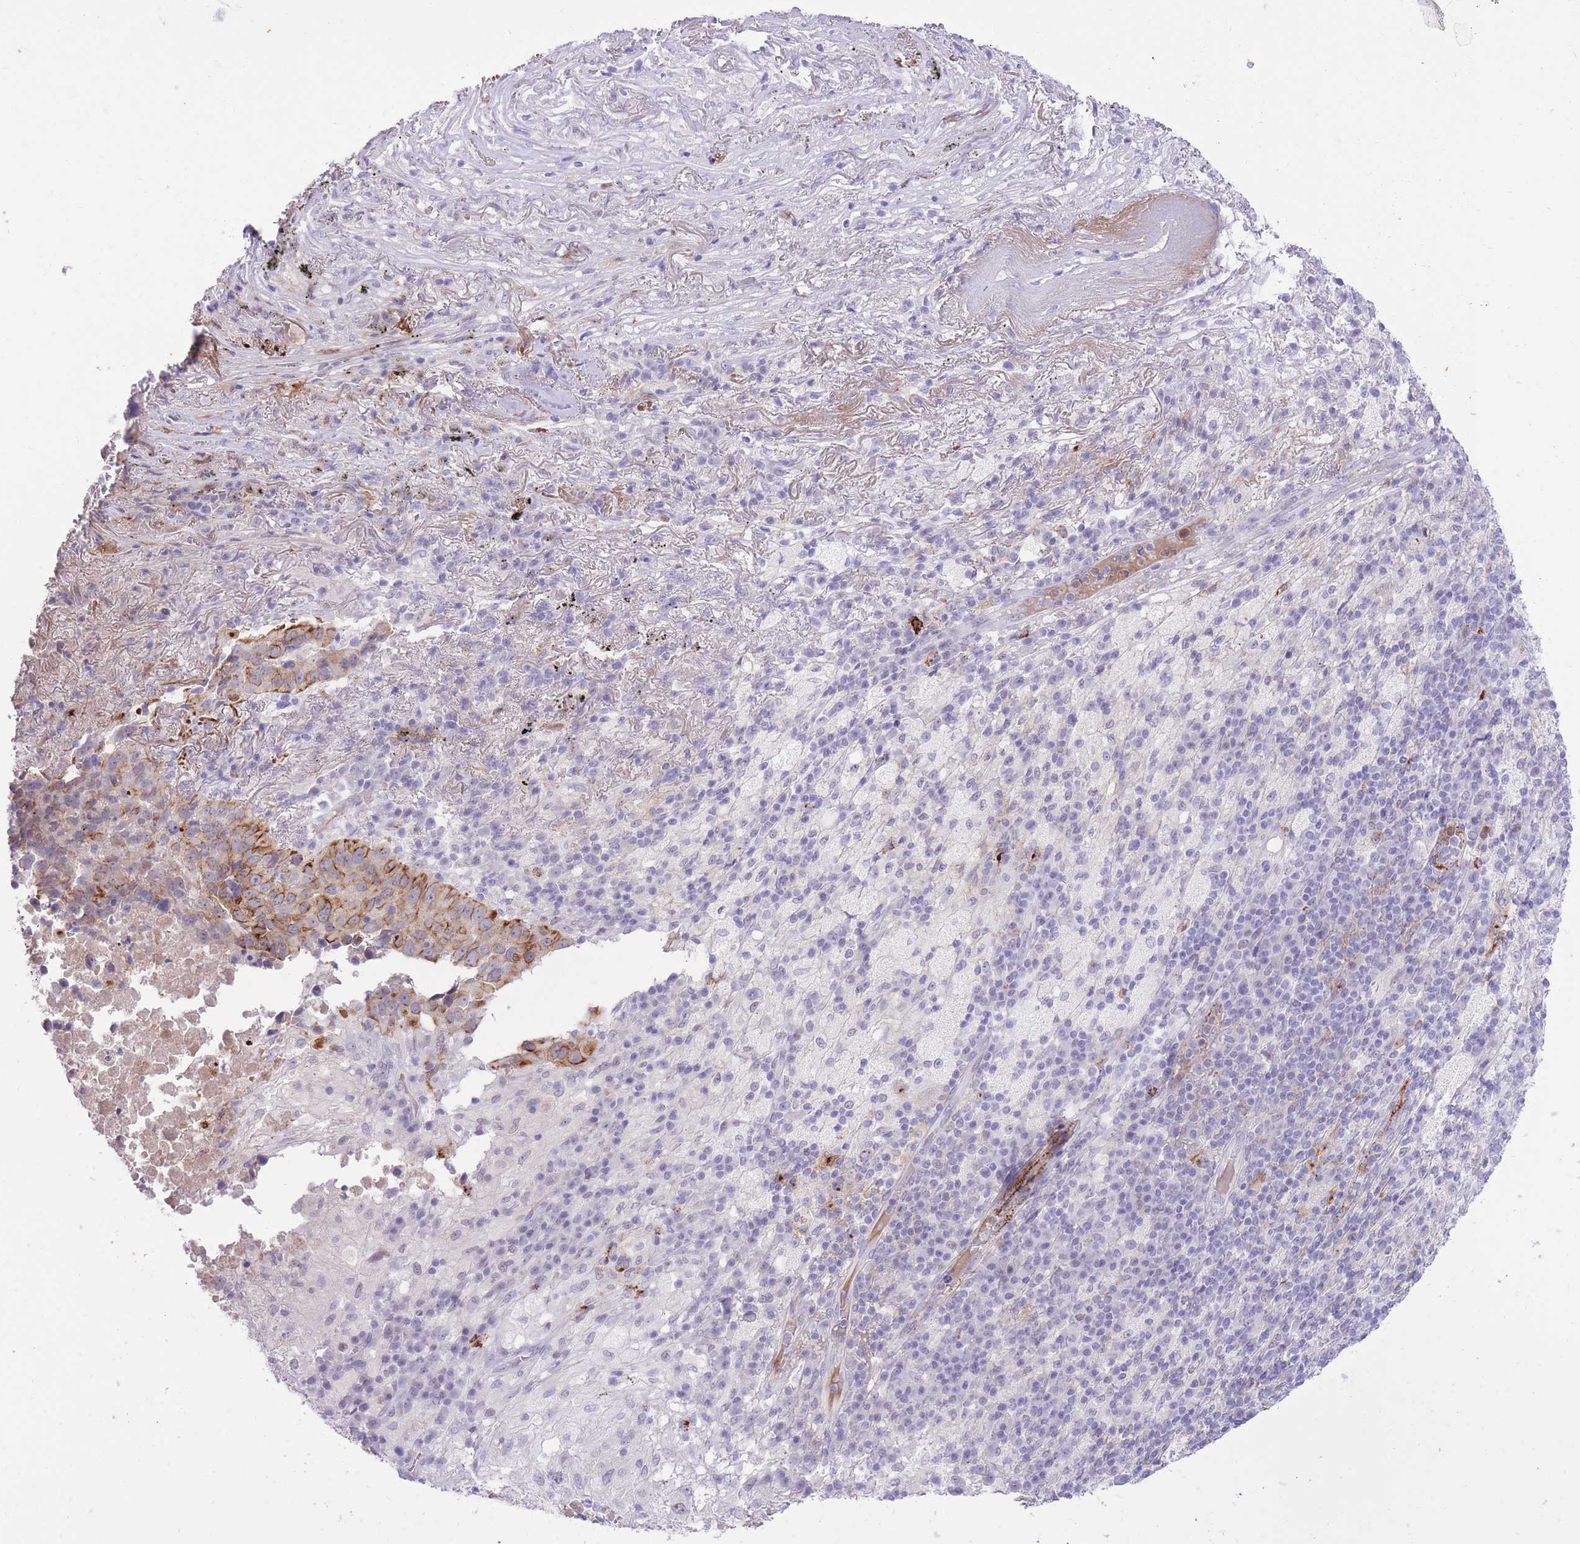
{"staining": {"intensity": "moderate", "quantity": "25%-75%", "location": "cytoplasmic/membranous"}, "tissue": "lung cancer", "cell_type": "Tumor cells", "image_type": "cancer", "snomed": [{"axis": "morphology", "description": "Squamous cell carcinoma, NOS"}, {"axis": "topography", "description": "Lung"}], "caption": "Protein analysis of squamous cell carcinoma (lung) tissue reveals moderate cytoplasmic/membranous positivity in about 25%-75% of tumor cells.", "gene": "MEIS3", "patient": {"sex": "male", "age": 73}}